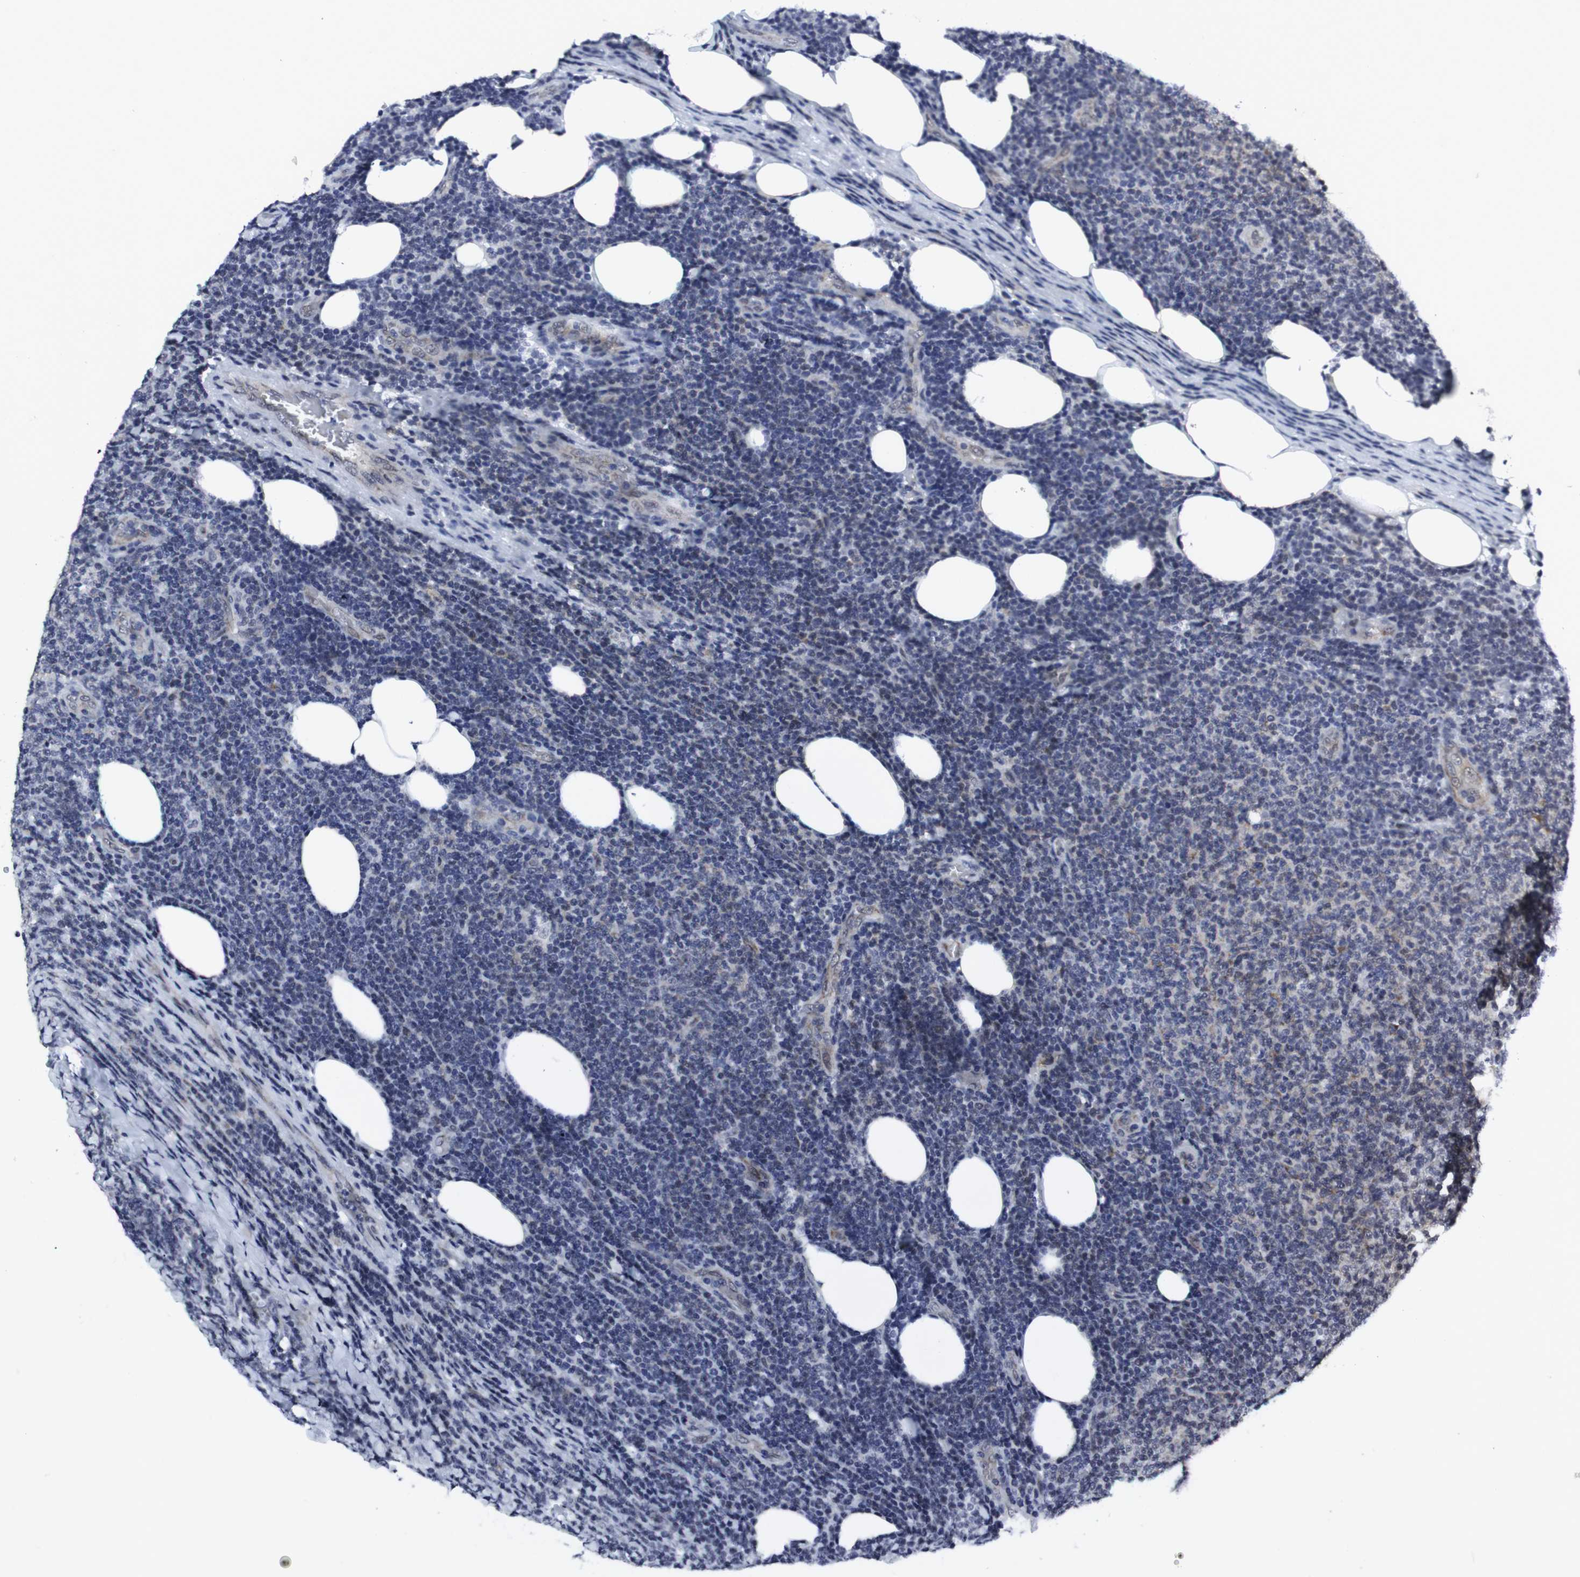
{"staining": {"intensity": "weak", "quantity": "25%-75%", "location": "cytoplasmic/membranous"}, "tissue": "lymphoma", "cell_type": "Tumor cells", "image_type": "cancer", "snomed": [{"axis": "morphology", "description": "Malignant lymphoma, non-Hodgkin's type, Low grade"}, {"axis": "topography", "description": "Lymph node"}], "caption": "Human low-grade malignant lymphoma, non-Hodgkin's type stained for a protein (brown) exhibits weak cytoplasmic/membranous positive positivity in about 25%-75% of tumor cells.", "gene": "GEMIN2", "patient": {"sex": "male", "age": 66}}